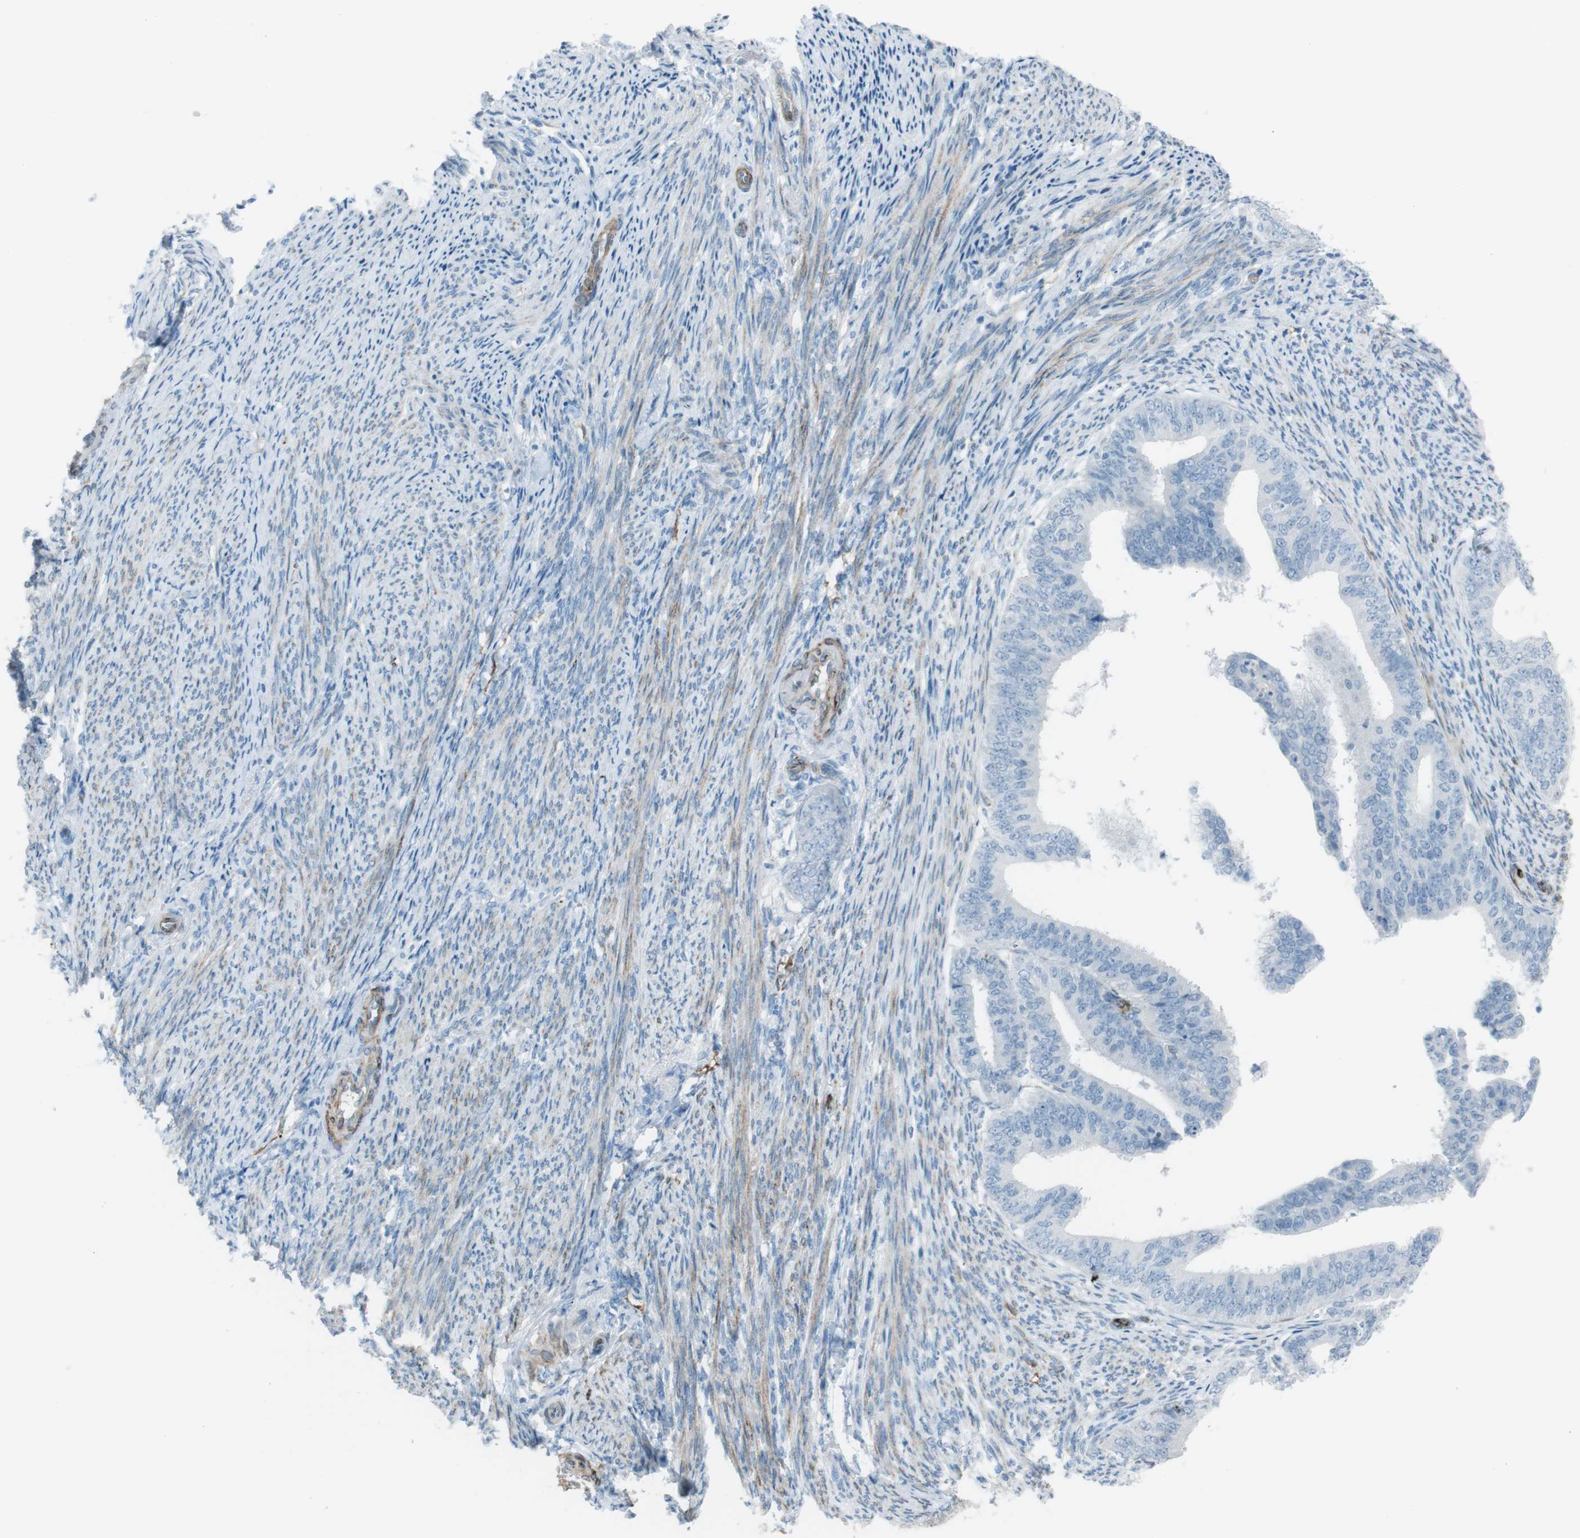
{"staining": {"intensity": "negative", "quantity": "none", "location": "none"}, "tissue": "endometrial cancer", "cell_type": "Tumor cells", "image_type": "cancer", "snomed": [{"axis": "morphology", "description": "Adenocarcinoma, NOS"}, {"axis": "topography", "description": "Endometrium"}], "caption": "A photomicrograph of adenocarcinoma (endometrial) stained for a protein reveals no brown staining in tumor cells.", "gene": "TUBB2A", "patient": {"sex": "female", "age": 63}}